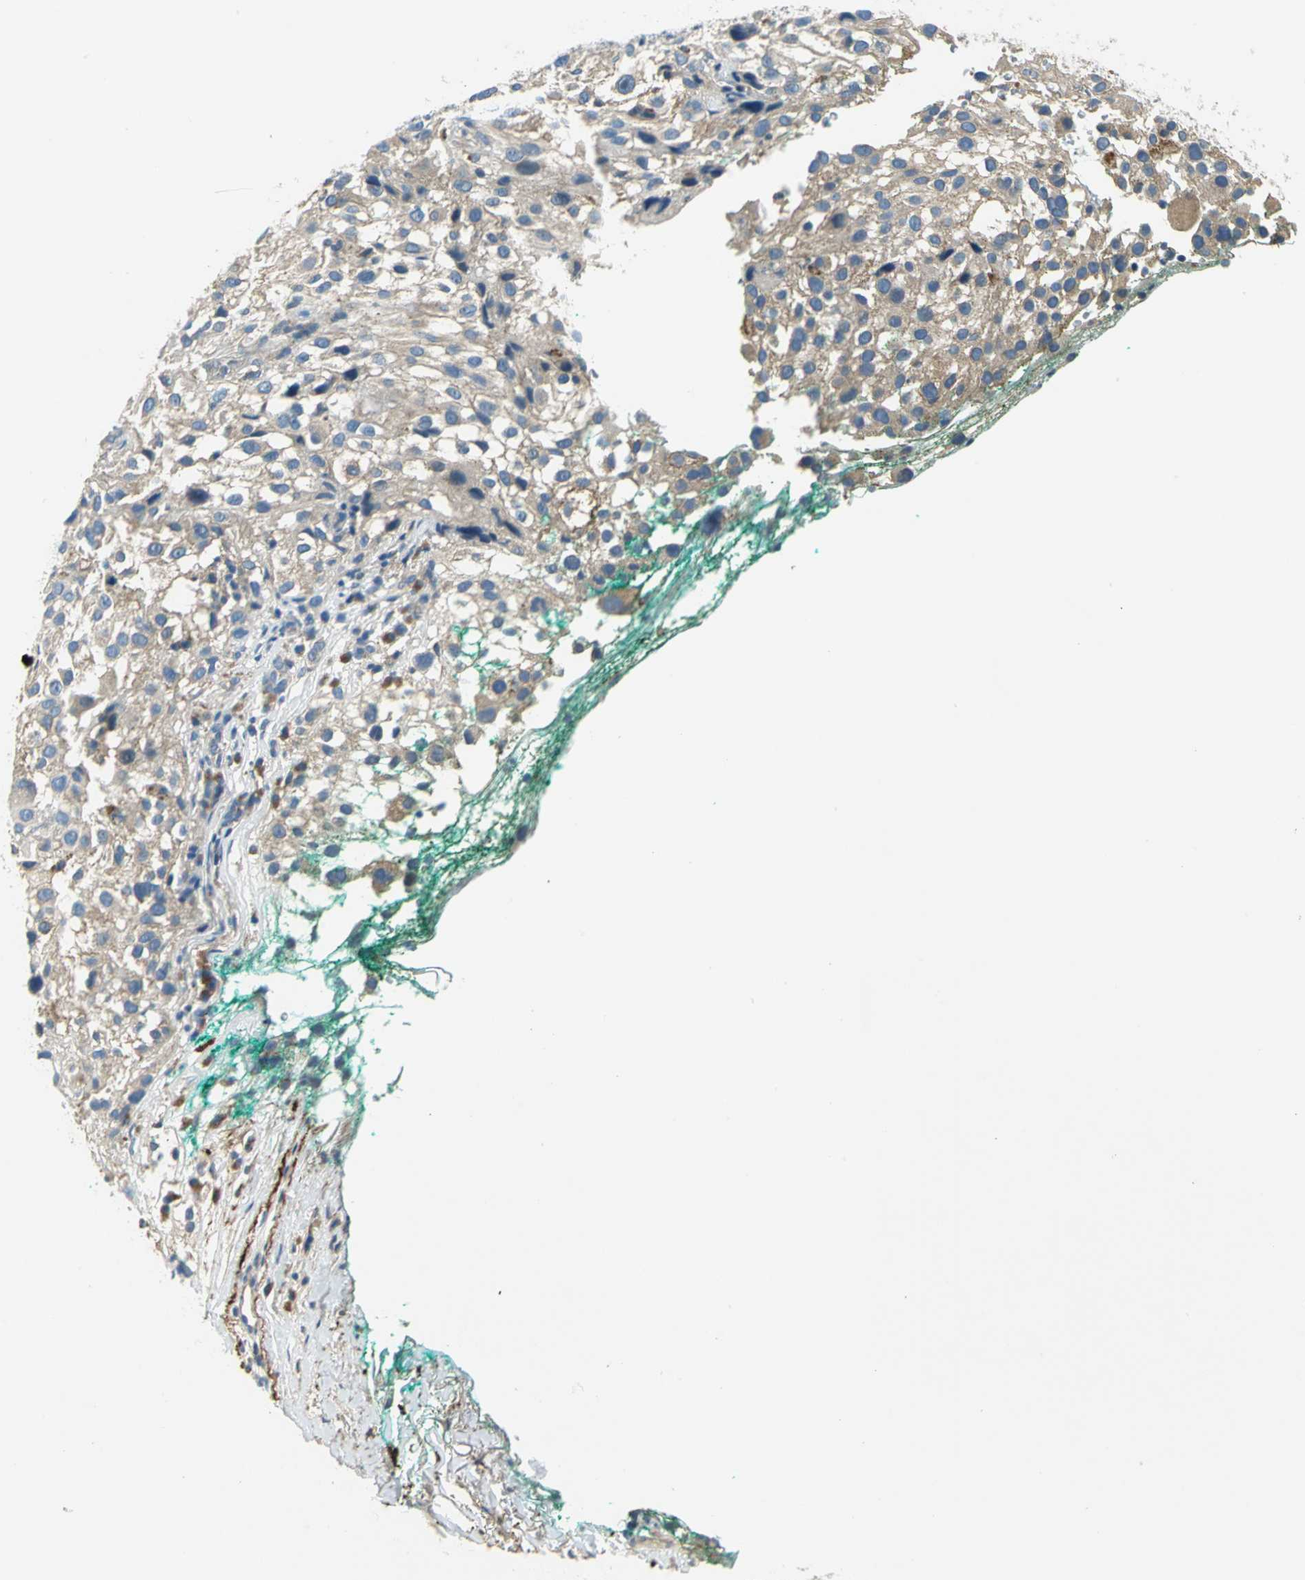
{"staining": {"intensity": "moderate", "quantity": ">75%", "location": "cytoplasmic/membranous"}, "tissue": "melanoma", "cell_type": "Tumor cells", "image_type": "cancer", "snomed": [{"axis": "morphology", "description": "Necrosis, NOS"}, {"axis": "morphology", "description": "Malignant melanoma, NOS"}, {"axis": "topography", "description": "Skin"}], "caption": "Immunohistochemical staining of human melanoma reveals medium levels of moderate cytoplasmic/membranous staining in approximately >75% of tumor cells. The staining is performed using DAB brown chromogen to label protein expression. The nuclei are counter-stained blue using hematoxylin.", "gene": "SLC16A7", "patient": {"sex": "female", "age": 87}}